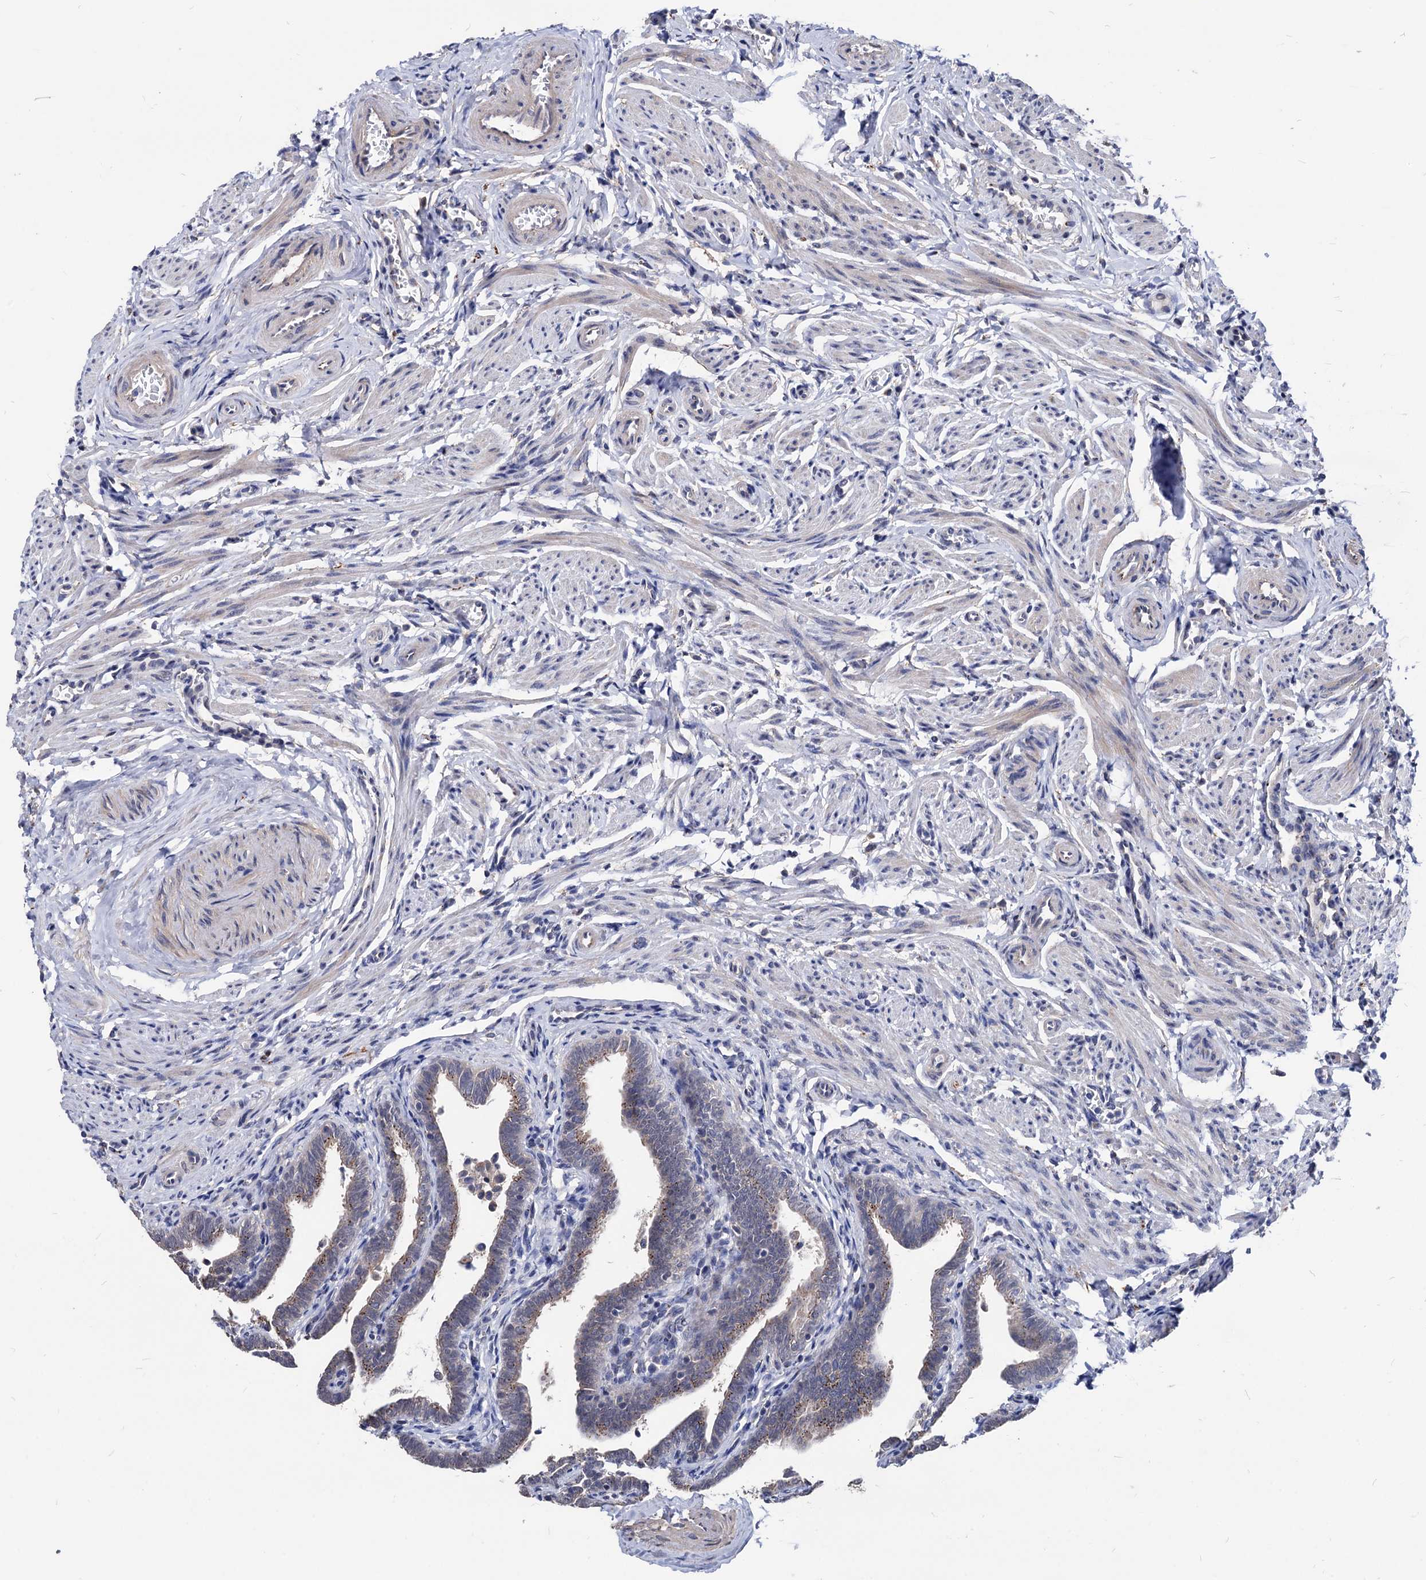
{"staining": {"intensity": "moderate", "quantity": ">75%", "location": "cytoplasmic/membranous"}, "tissue": "fallopian tube", "cell_type": "Glandular cells", "image_type": "normal", "snomed": [{"axis": "morphology", "description": "Normal tissue, NOS"}, {"axis": "topography", "description": "Fallopian tube"}], "caption": "Fallopian tube was stained to show a protein in brown. There is medium levels of moderate cytoplasmic/membranous staining in about >75% of glandular cells.", "gene": "ESD", "patient": {"sex": "female", "age": 36}}